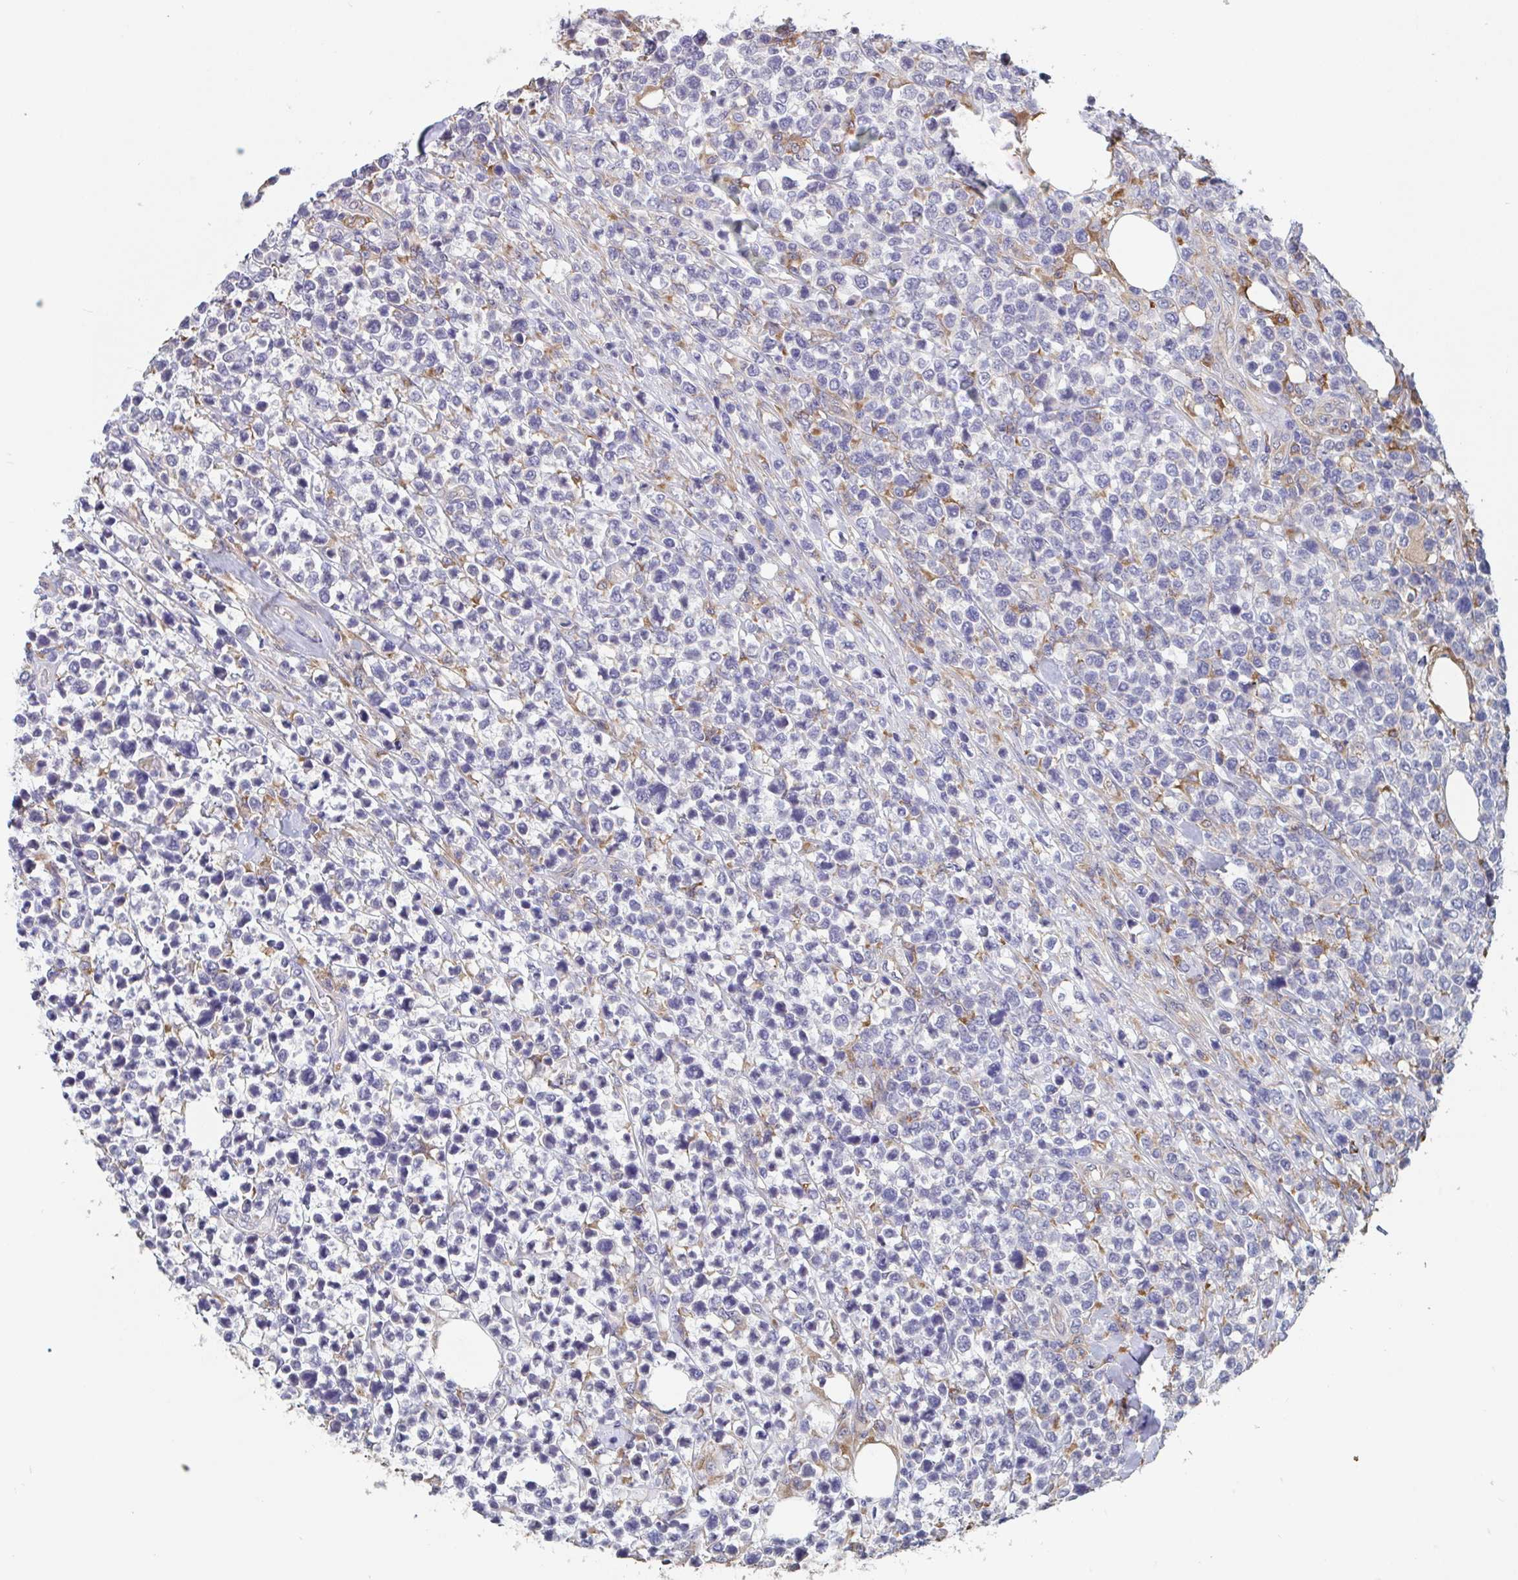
{"staining": {"intensity": "negative", "quantity": "none", "location": "none"}, "tissue": "lymphoma", "cell_type": "Tumor cells", "image_type": "cancer", "snomed": [{"axis": "morphology", "description": "Malignant lymphoma, non-Hodgkin's type, High grade"}, {"axis": "topography", "description": "Soft tissue"}], "caption": "DAB (3,3'-diaminobenzidine) immunohistochemical staining of human high-grade malignant lymphoma, non-Hodgkin's type shows no significant expression in tumor cells.", "gene": "SNX8", "patient": {"sex": "female", "age": 56}}